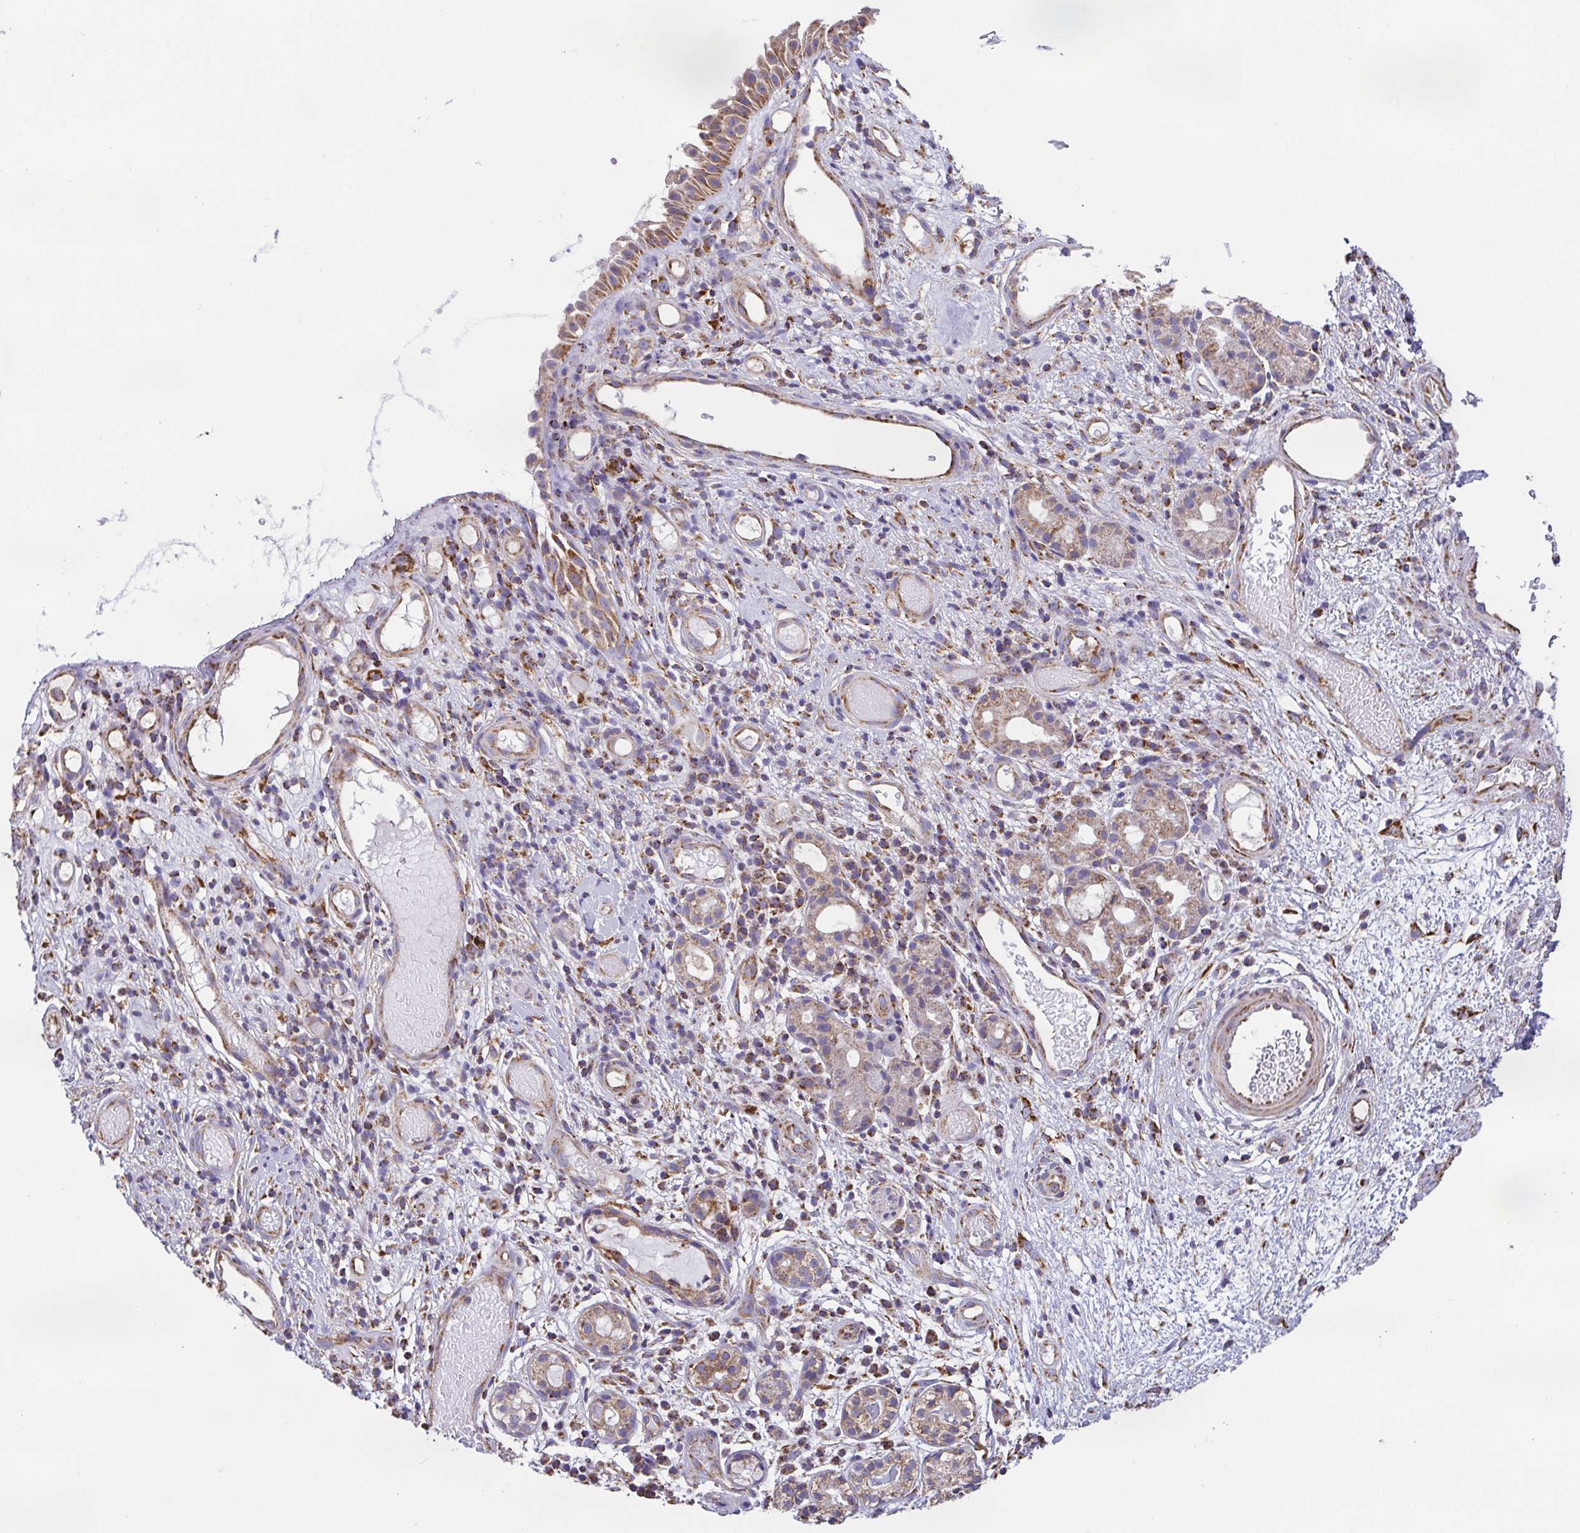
{"staining": {"intensity": "moderate", "quantity": ">75%", "location": "cytoplasmic/membranous"}, "tissue": "nasopharynx", "cell_type": "Respiratory epithelial cells", "image_type": "normal", "snomed": [{"axis": "morphology", "description": "Normal tissue, NOS"}, {"axis": "morphology", "description": "Inflammation, NOS"}, {"axis": "topography", "description": "Nasopharynx"}], "caption": "Protein staining by immunohistochemistry (IHC) exhibits moderate cytoplasmic/membranous staining in approximately >75% of respiratory epithelial cells in benign nasopharynx.", "gene": "GINM1", "patient": {"sex": "male", "age": 54}}